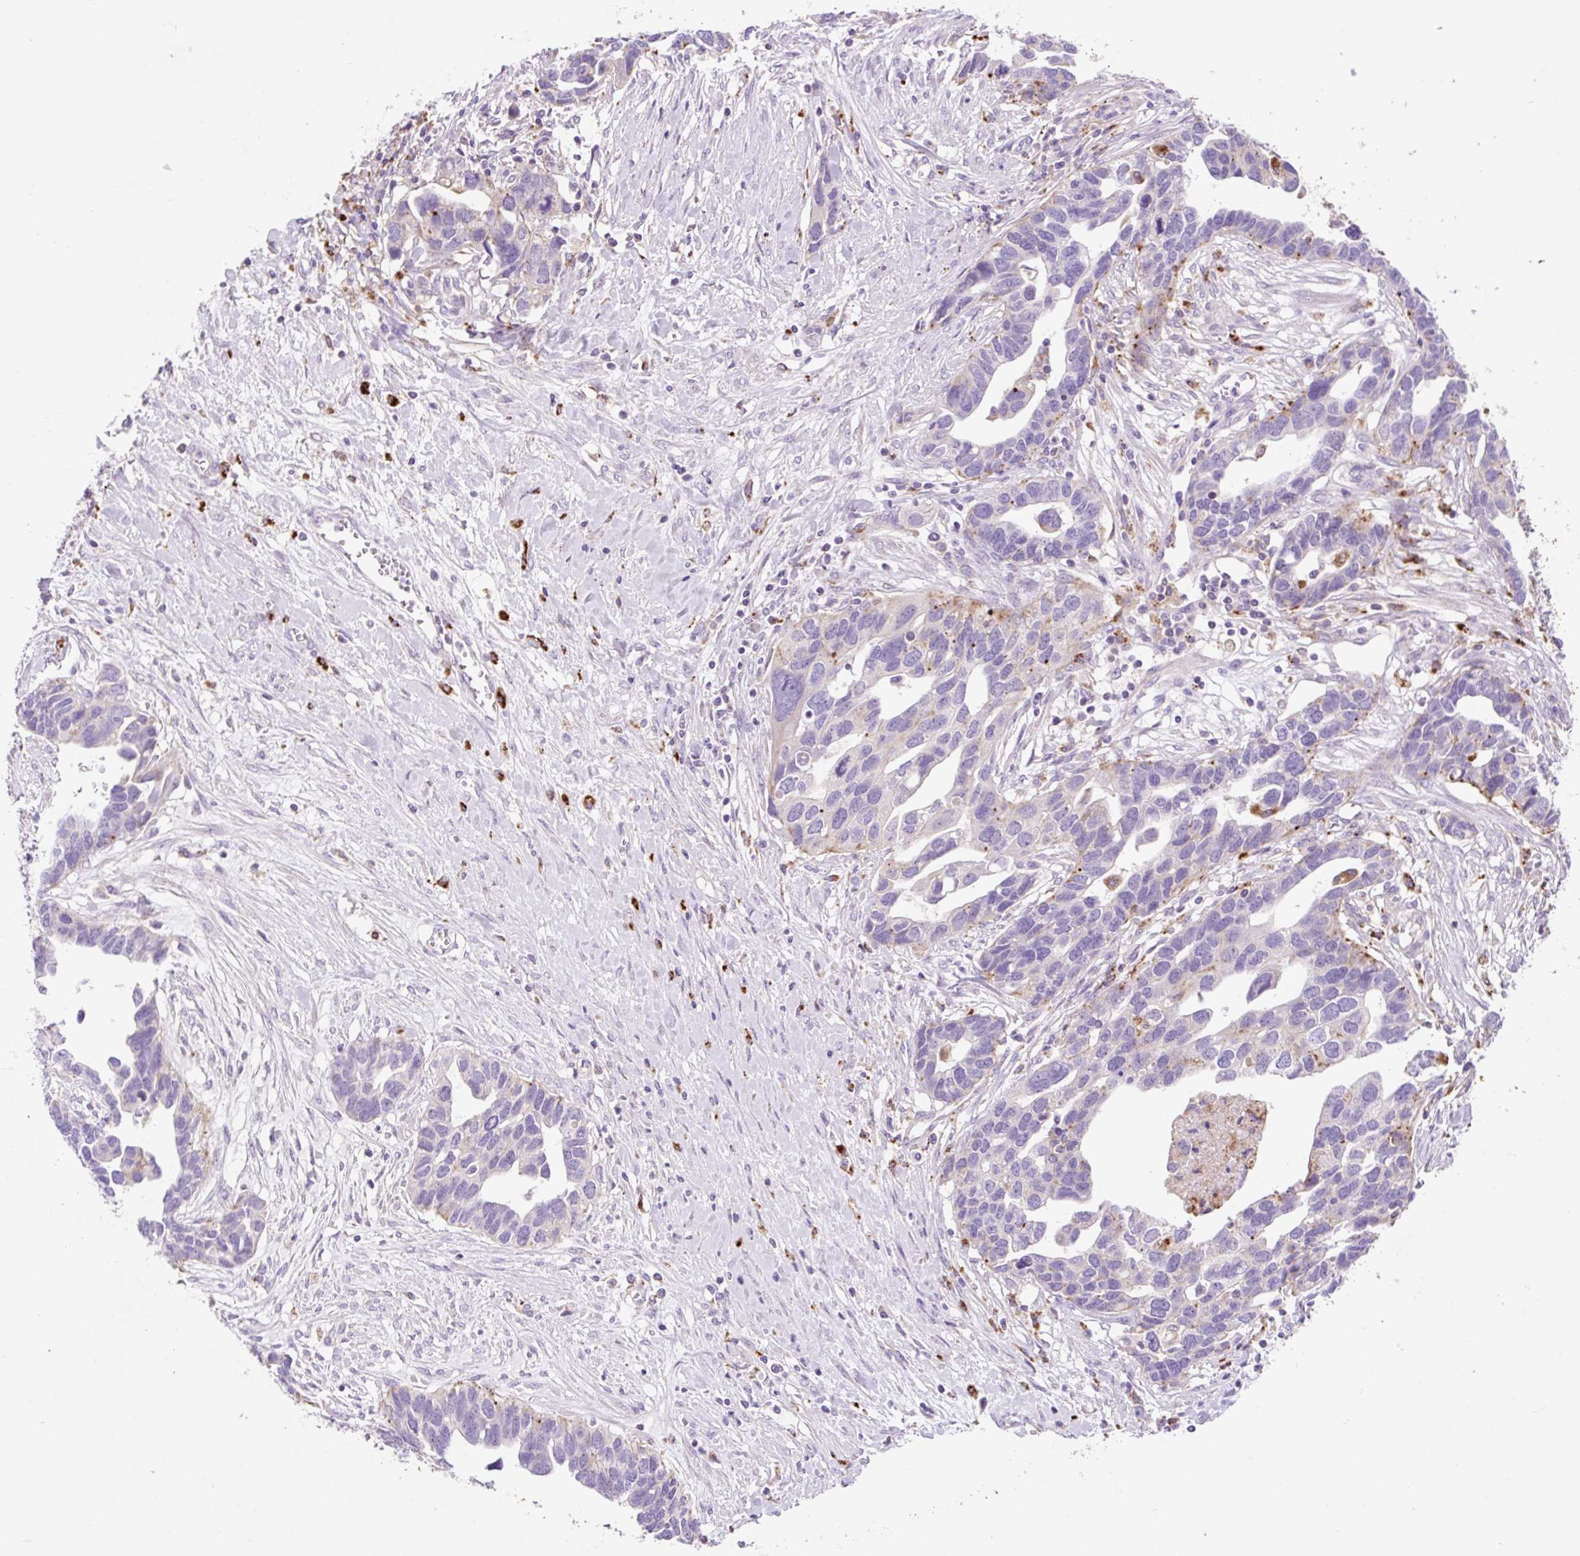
{"staining": {"intensity": "moderate", "quantity": "<25%", "location": "cytoplasmic/membranous"}, "tissue": "ovarian cancer", "cell_type": "Tumor cells", "image_type": "cancer", "snomed": [{"axis": "morphology", "description": "Cystadenocarcinoma, serous, NOS"}, {"axis": "topography", "description": "Ovary"}], "caption": "Approximately <25% of tumor cells in human ovarian cancer demonstrate moderate cytoplasmic/membranous protein expression as visualized by brown immunohistochemical staining.", "gene": "HEXA", "patient": {"sex": "female", "age": 54}}